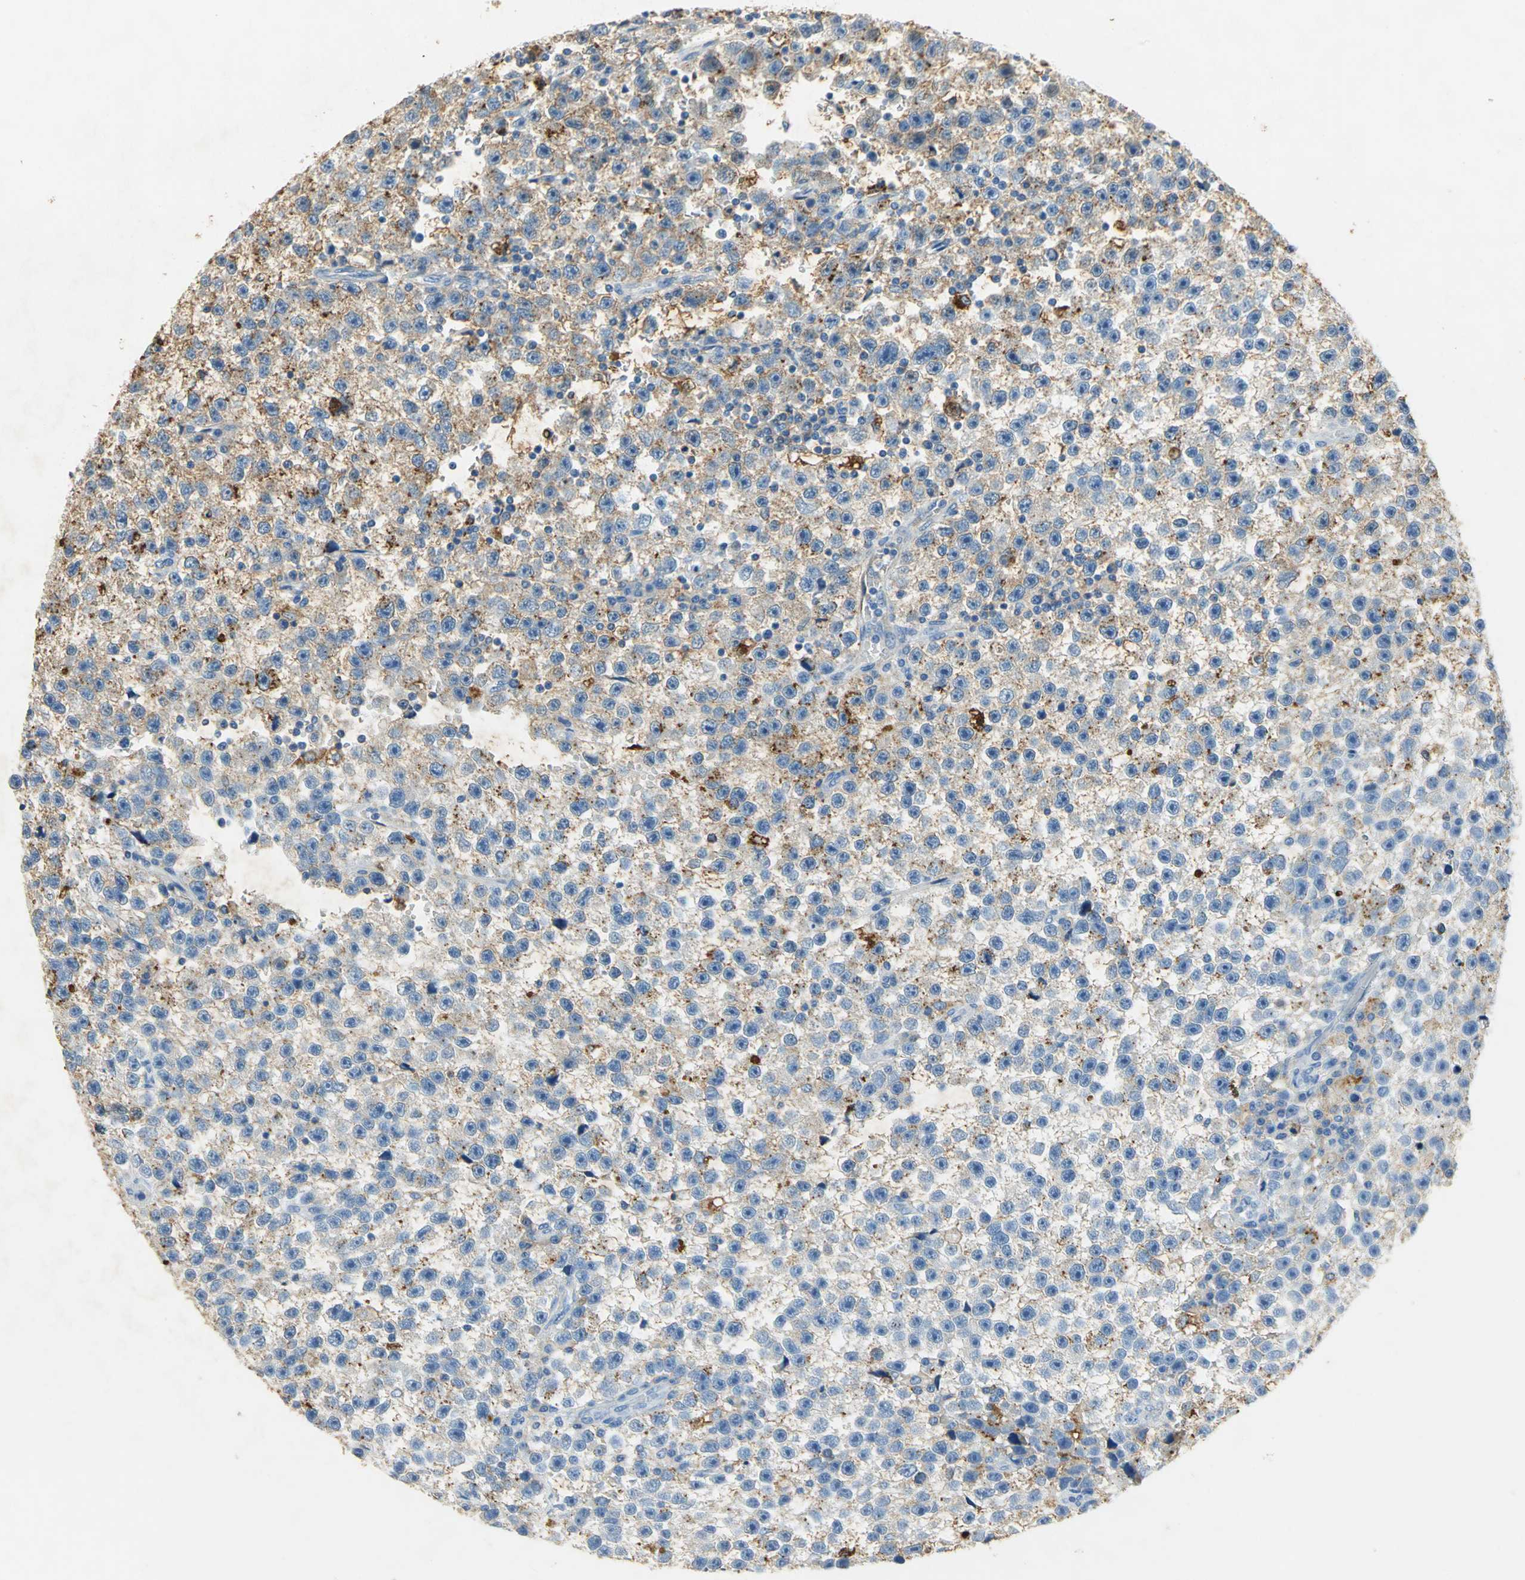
{"staining": {"intensity": "moderate", "quantity": "25%-75%", "location": "cytoplasmic/membranous"}, "tissue": "testis cancer", "cell_type": "Tumor cells", "image_type": "cancer", "snomed": [{"axis": "morphology", "description": "Seminoma, NOS"}, {"axis": "topography", "description": "Testis"}], "caption": "This is a micrograph of IHC staining of testis seminoma, which shows moderate positivity in the cytoplasmic/membranous of tumor cells.", "gene": "ANXA4", "patient": {"sex": "male", "age": 33}}